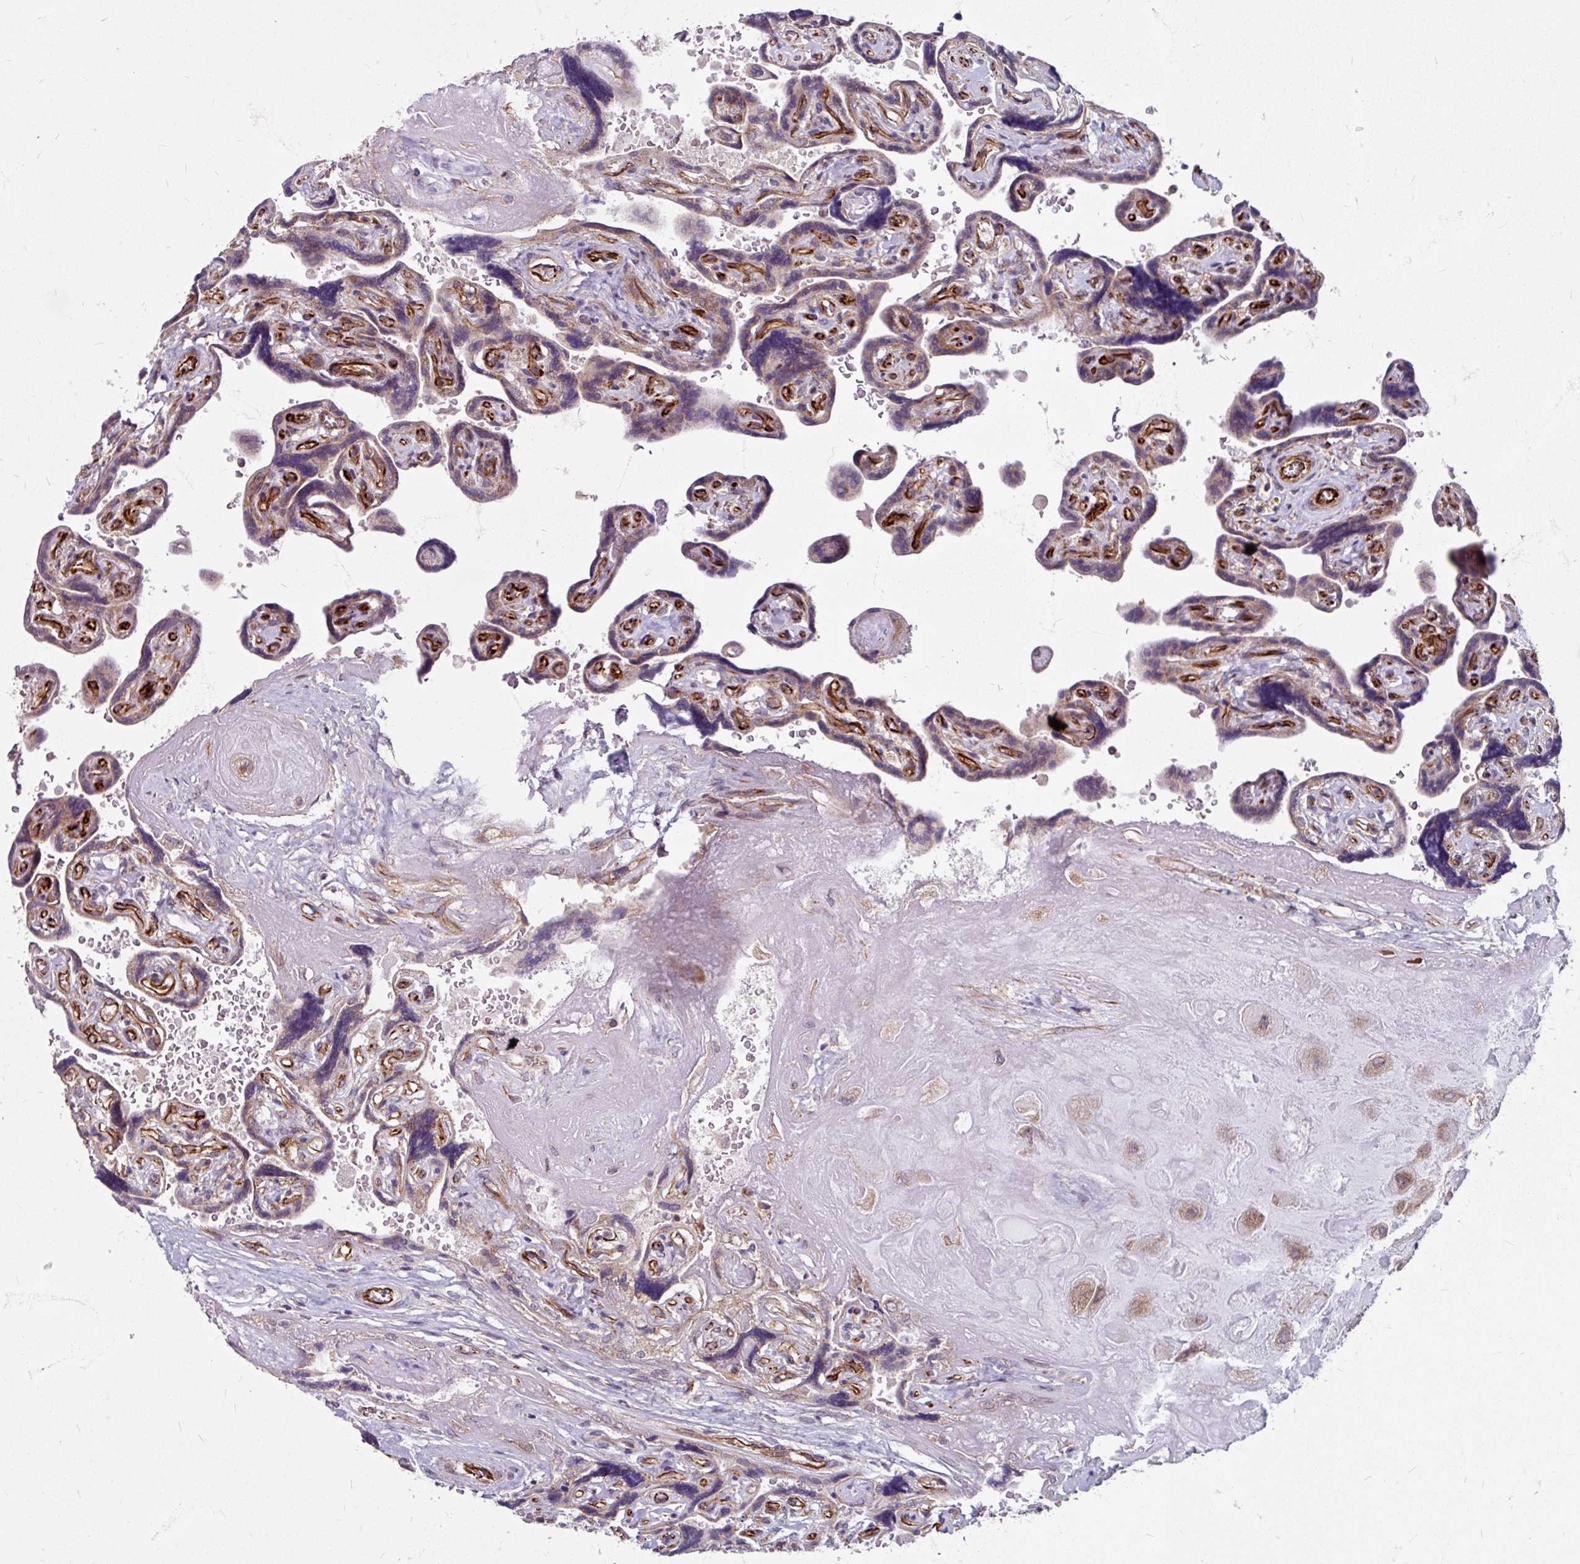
{"staining": {"intensity": "moderate", "quantity": "25%-75%", "location": "cytoplasmic/membranous"}, "tissue": "placenta", "cell_type": "Decidual cells", "image_type": "normal", "snomed": [{"axis": "morphology", "description": "Normal tissue, NOS"}, {"axis": "topography", "description": "Placenta"}], "caption": "Moderate cytoplasmic/membranous staining for a protein is appreciated in approximately 25%-75% of decidual cells of benign placenta using immunohistochemistry.", "gene": "DAAM2", "patient": {"sex": "female", "age": 32}}